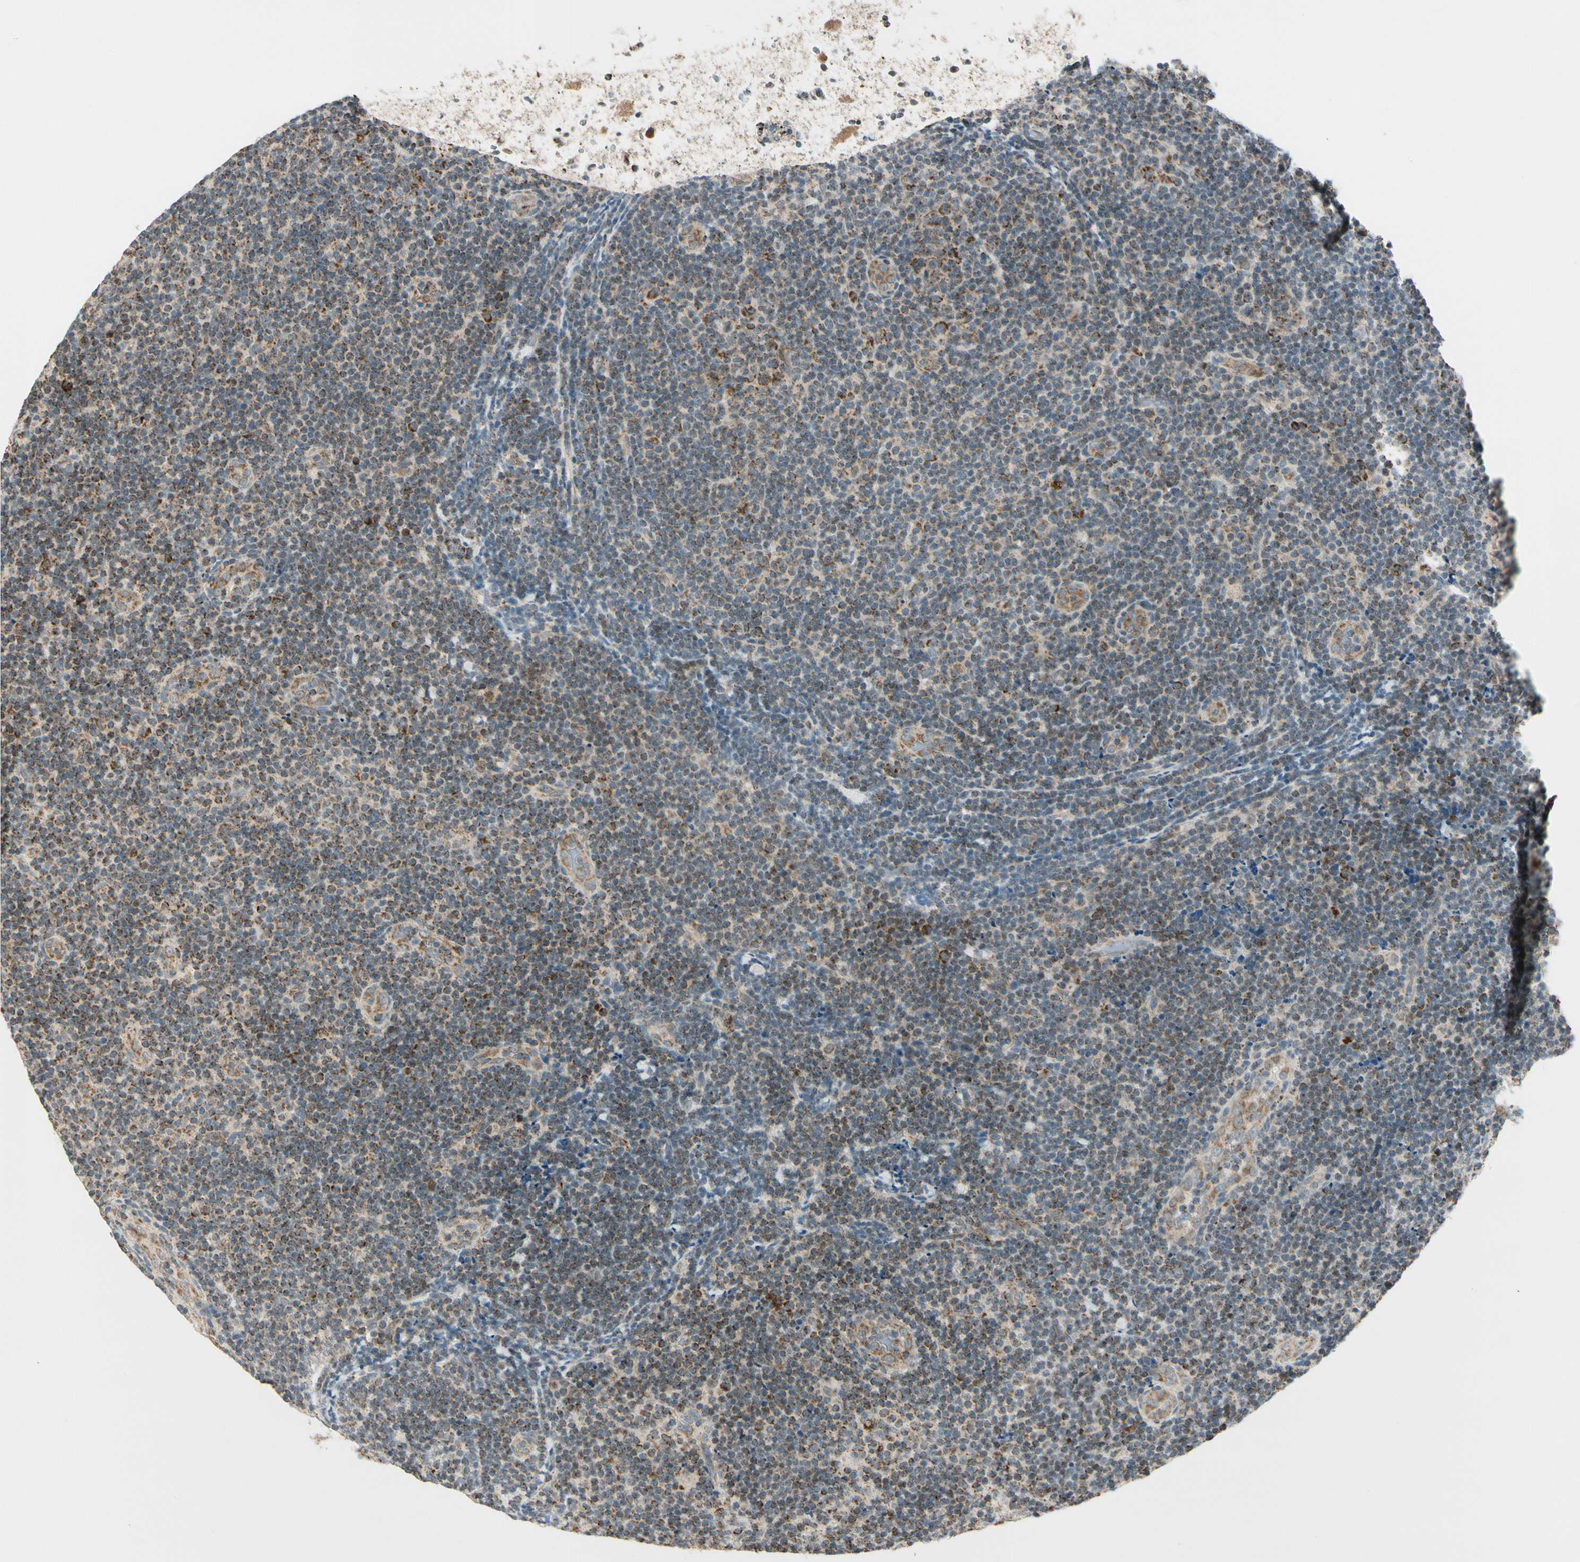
{"staining": {"intensity": "moderate", "quantity": "25%-75%", "location": "cytoplasmic/membranous"}, "tissue": "lymphoma", "cell_type": "Tumor cells", "image_type": "cancer", "snomed": [{"axis": "morphology", "description": "Malignant lymphoma, non-Hodgkin's type, Low grade"}, {"axis": "topography", "description": "Lymph node"}], "caption": "Protein staining of lymphoma tissue displays moderate cytoplasmic/membranous positivity in approximately 25%-75% of tumor cells.", "gene": "KHDC4", "patient": {"sex": "male", "age": 83}}